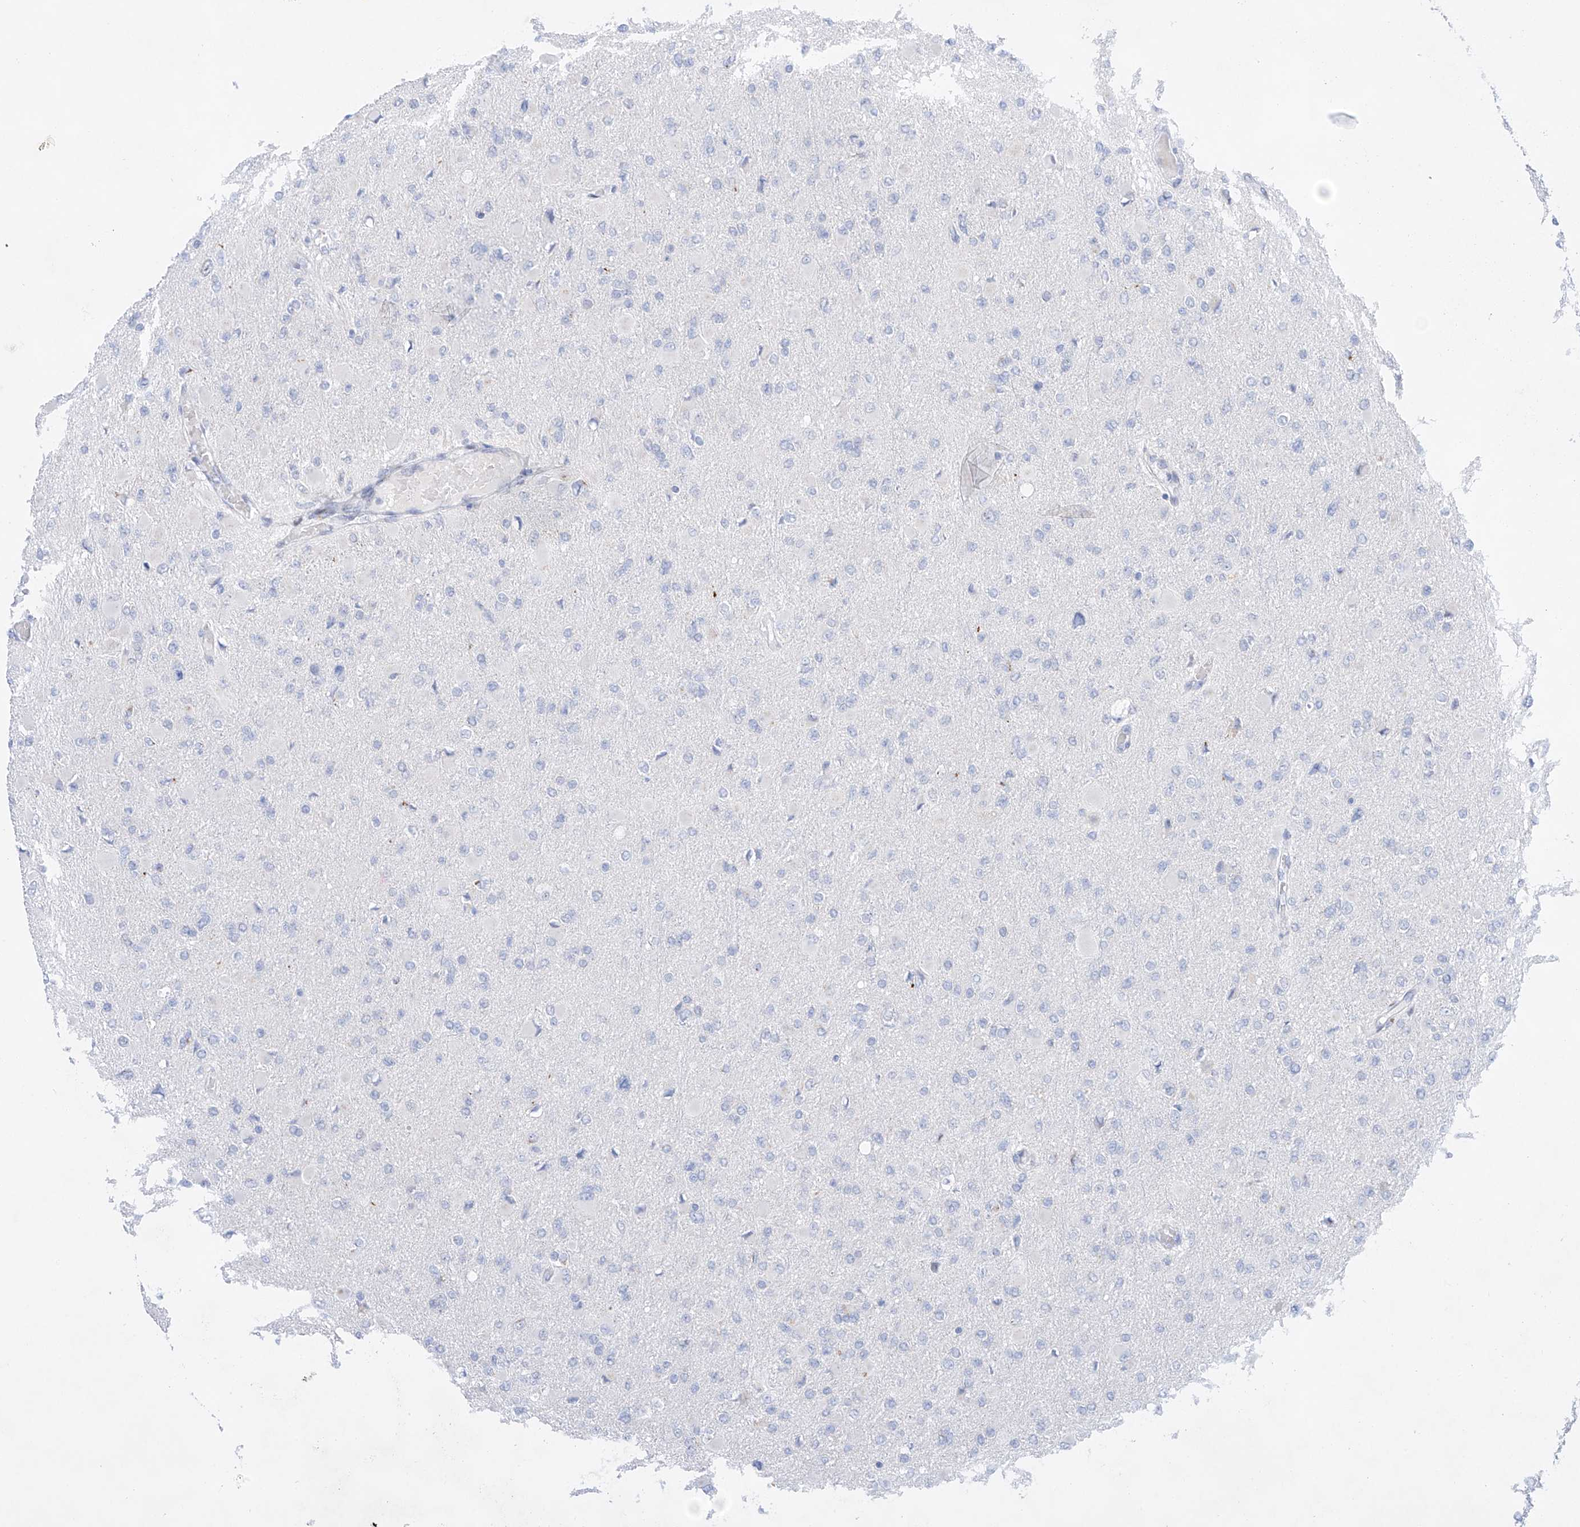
{"staining": {"intensity": "negative", "quantity": "none", "location": "none"}, "tissue": "glioma", "cell_type": "Tumor cells", "image_type": "cancer", "snomed": [{"axis": "morphology", "description": "Glioma, malignant, High grade"}, {"axis": "topography", "description": "Cerebral cortex"}], "caption": "This is an IHC image of glioma. There is no positivity in tumor cells.", "gene": "NT5C3B", "patient": {"sex": "female", "age": 36}}